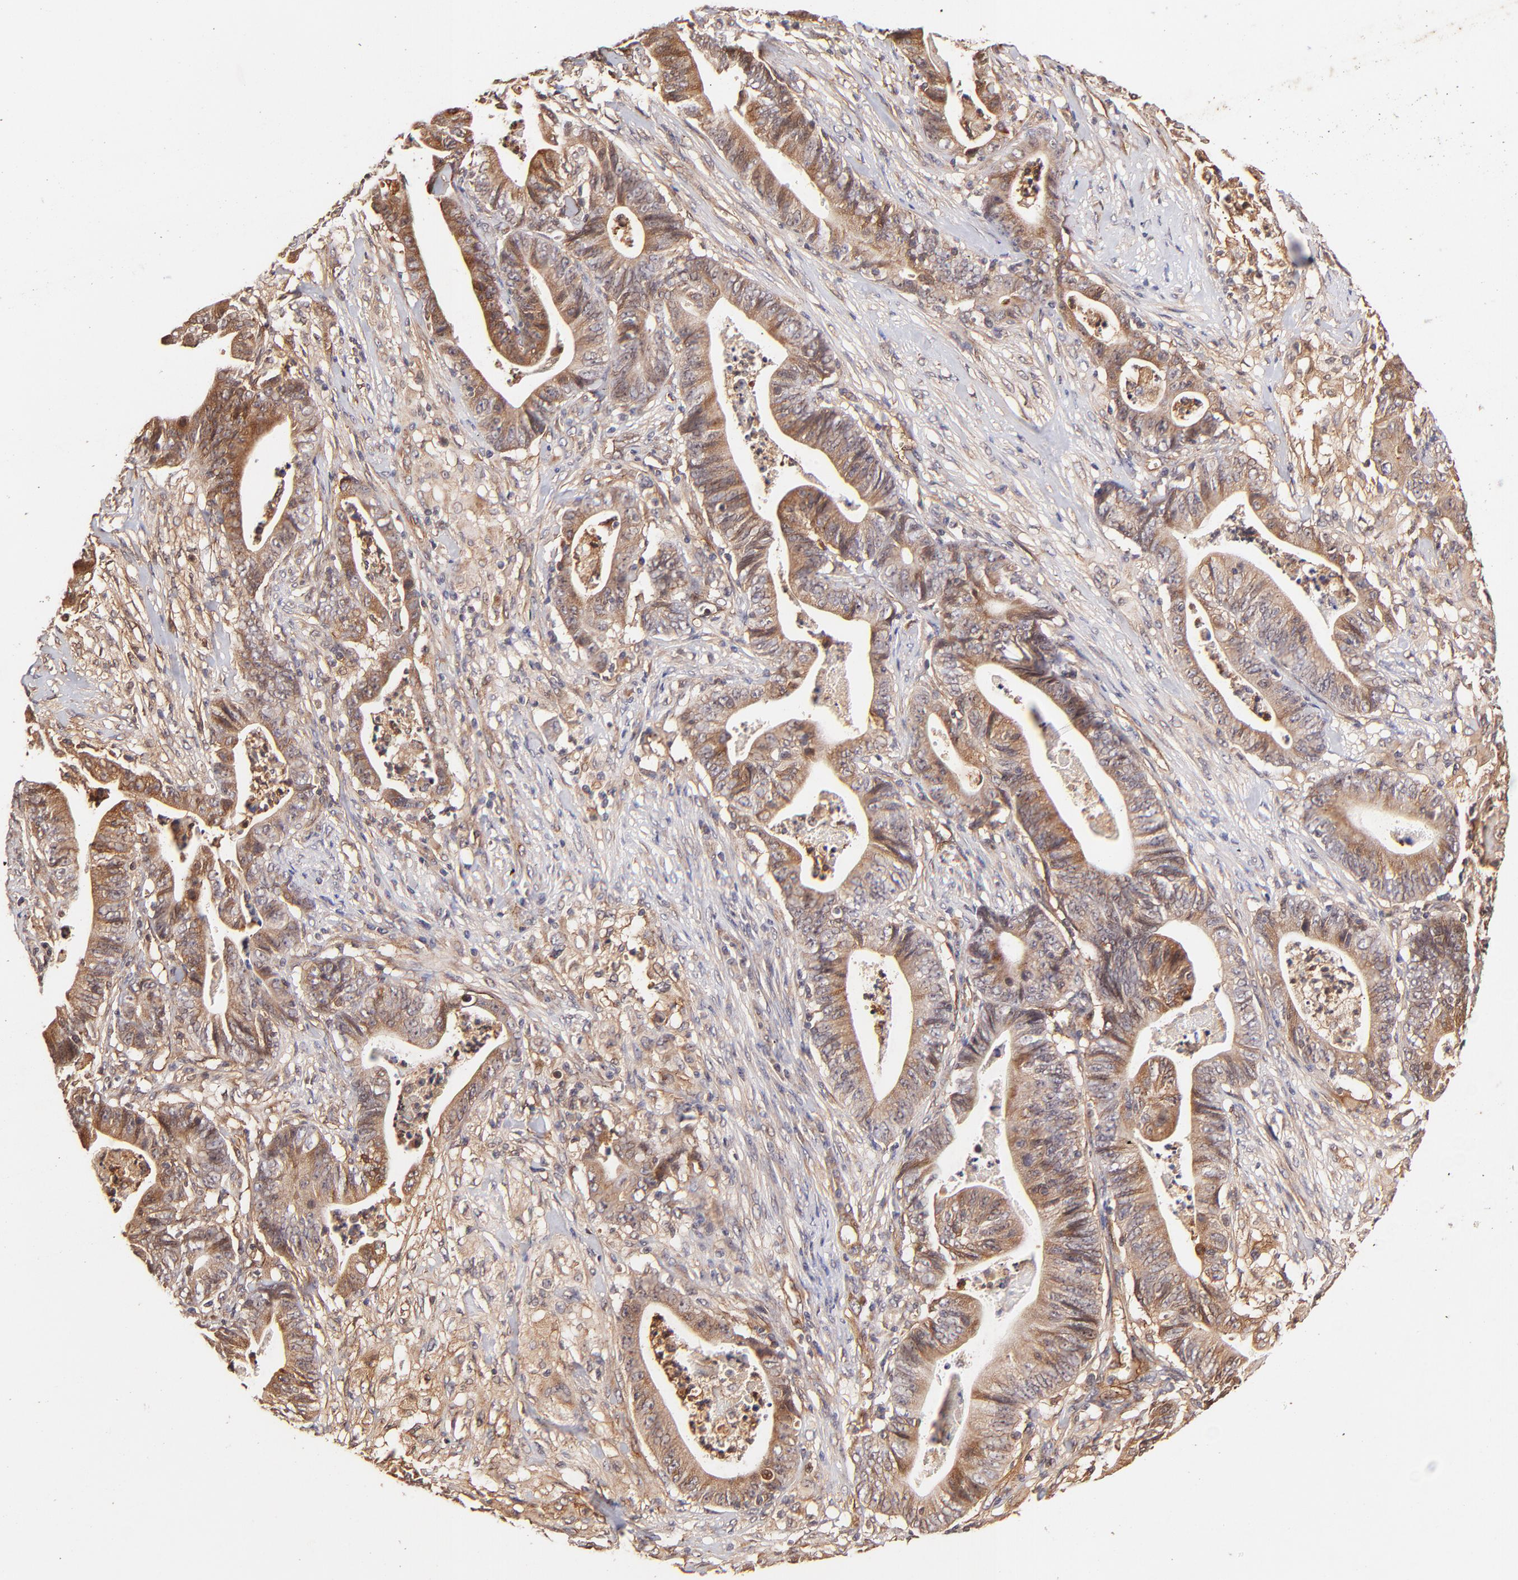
{"staining": {"intensity": "moderate", "quantity": ">75%", "location": "cytoplasmic/membranous"}, "tissue": "stomach cancer", "cell_type": "Tumor cells", "image_type": "cancer", "snomed": [{"axis": "morphology", "description": "Adenocarcinoma, NOS"}, {"axis": "topography", "description": "Stomach, lower"}], "caption": "This is a micrograph of IHC staining of stomach cancer, which shows moderate staining in the cytoplasmic/membranous of tumor cells.", "gene": "ITGB1", "patient": {"sex": "female", "age": 86}}